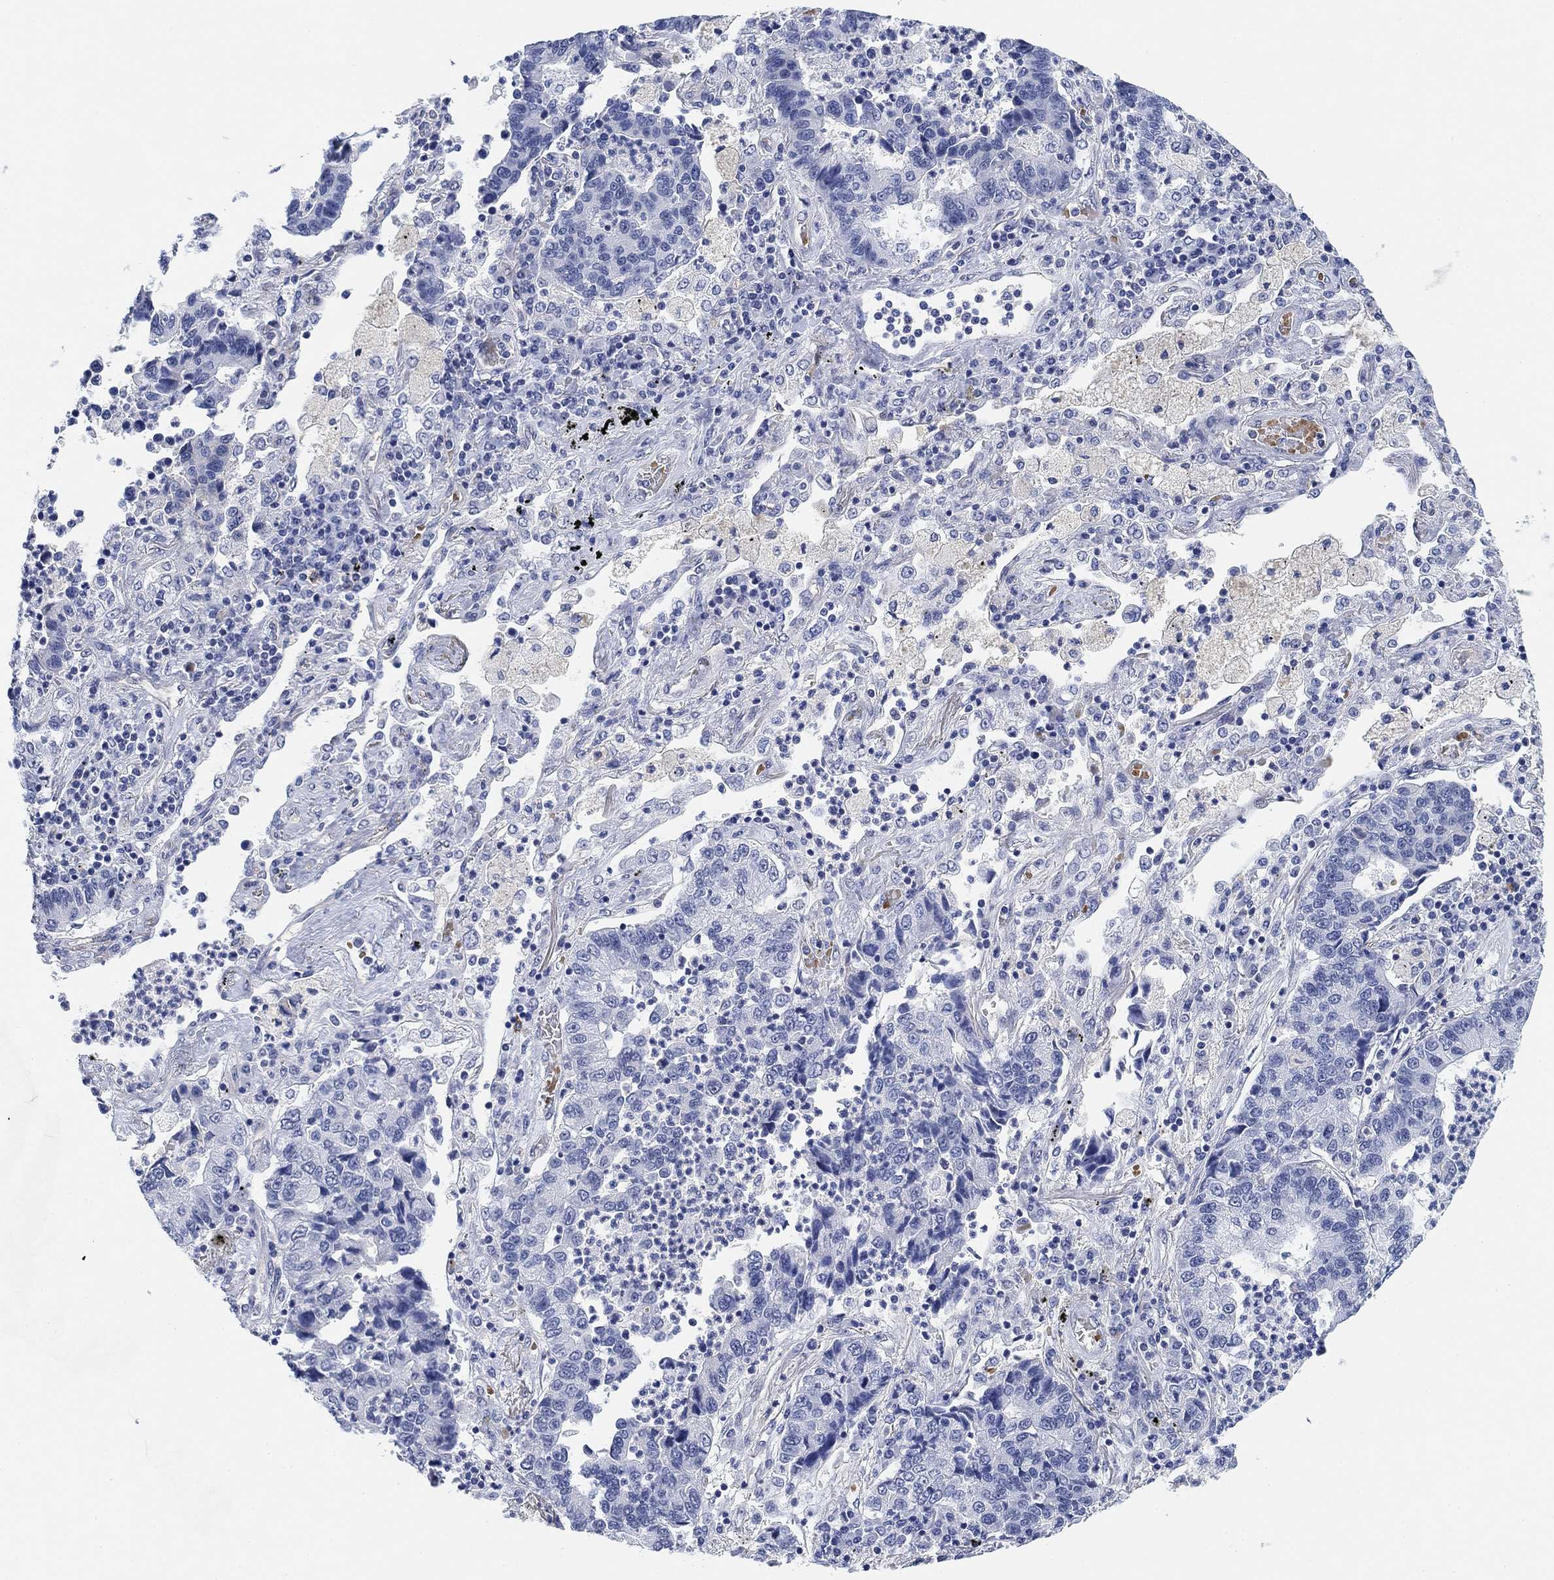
{"staining": {"intensity": "negative", "quantity": "none", "location": "none"}, "tissue": "lung cancer", "cell_type": "Tumor cells", "image_type": "cancer", "snomed": [{"axis": "morphology", "description": "Adenocarcinoma, NOS"}, {"axis": "topography", "description": "Lung"}], "caption": "Tumor cells are negative for brown protein staining in lung cancer (adenocarcinoma).", "gene": "PAX6", "patient": {"sex": "female", "age": 57}}